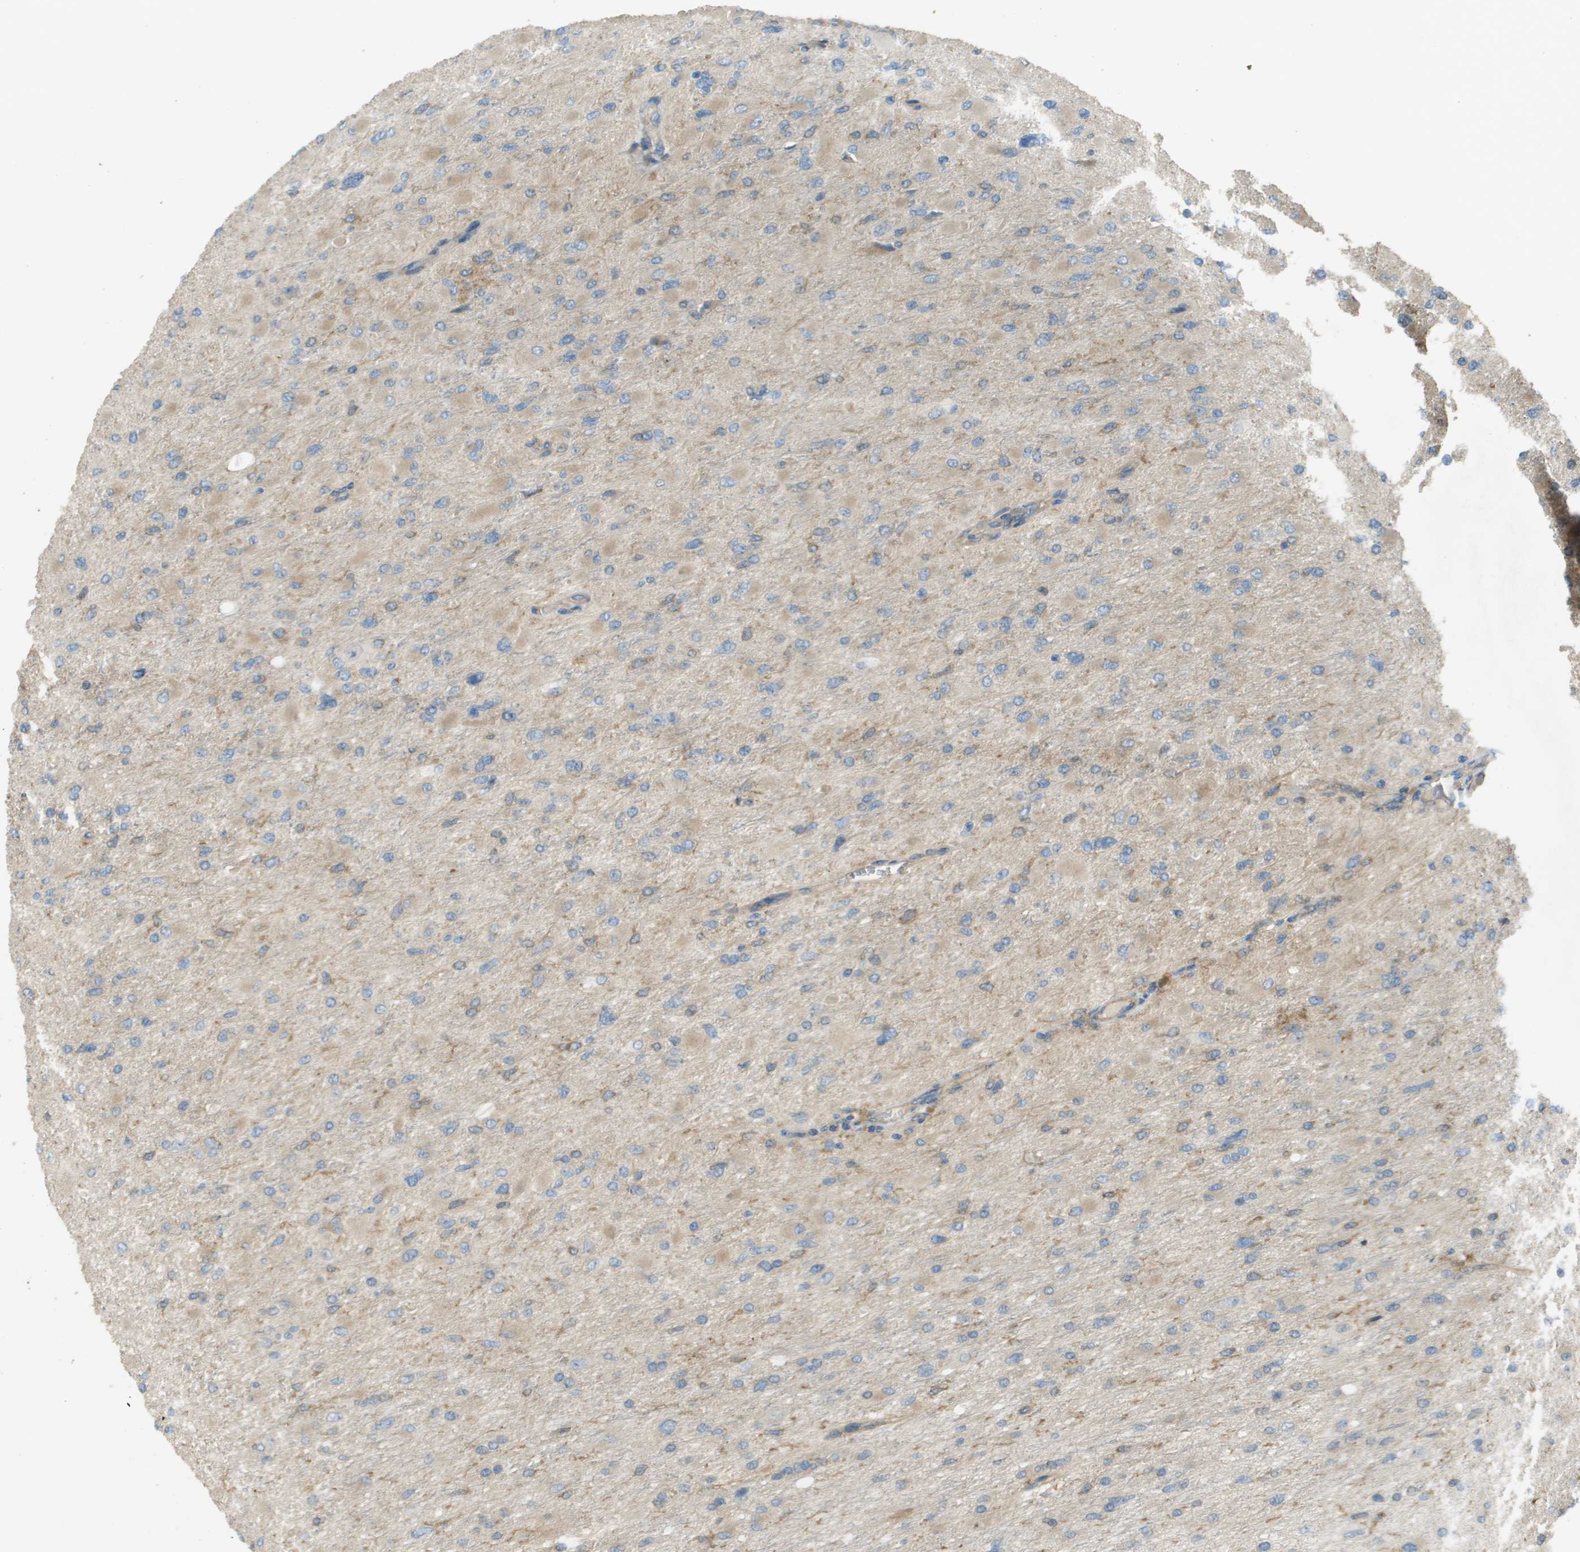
{"staining": {"intensity": "weak", "quantity": ">75%", "location": "cytoplasmic/membranous"}, "tissue": "glioma", "cell_type": "Tumor cells", "image_type": "cancer", "snomed": [{"axis": "morphology", "description": "Glioma, malignant, High grade"}, {"axis": "topography", "description": "Cerebral cortex"}], "caption": "IHC of malignant high-grade glioma shows low levels of weak cytoplasmic/membranous positivity in about >75% of tumor cells.", "gene": "CORO1B", "patient": {"sex": "female", "age": 36}}